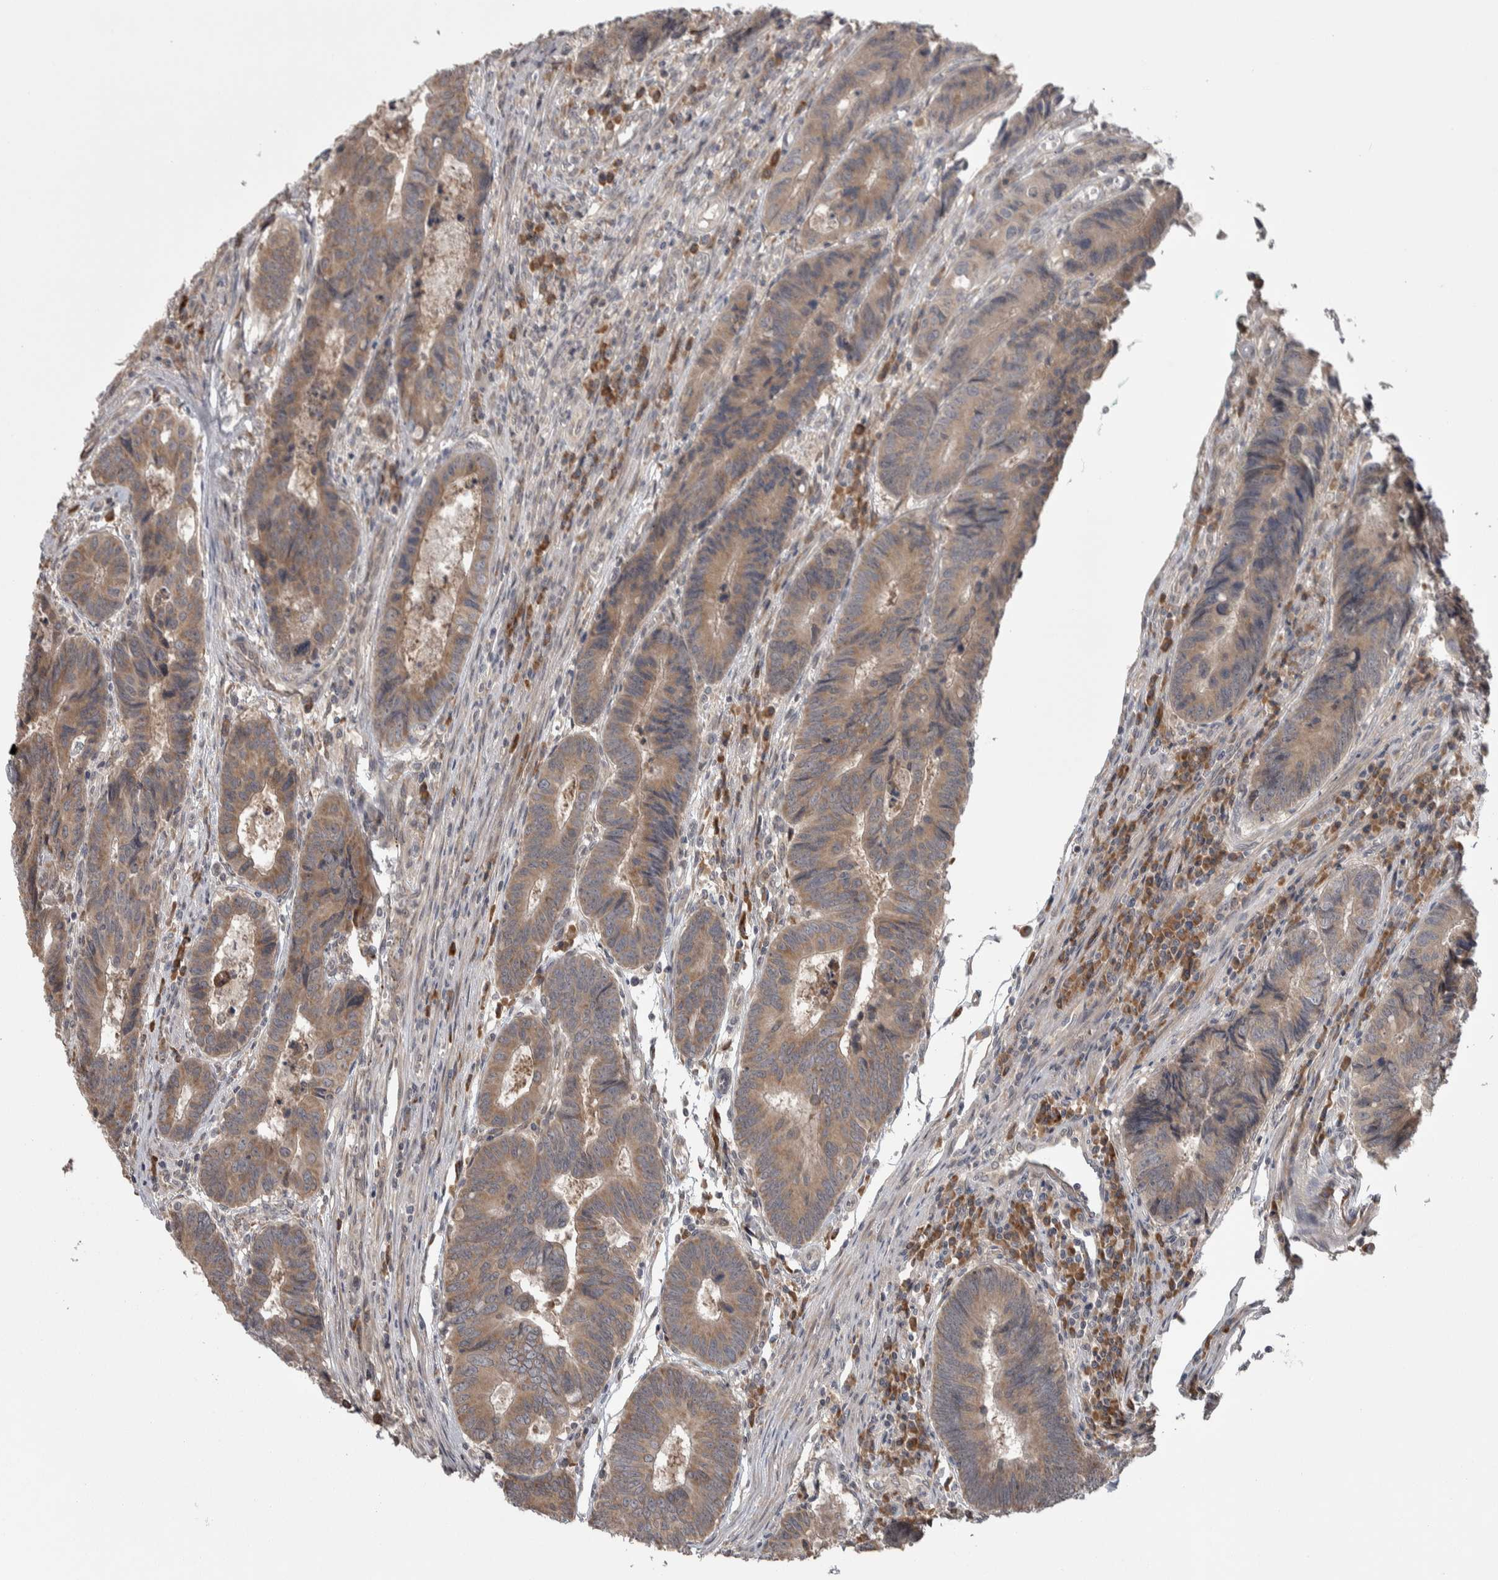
{"staining": {"intensity": "moderate", "quantity": ">75%", "location": "cytoplasmic/membranous"}, "tissue": "colorectal cancer", "cell_type": "Tumor cells", "image_type": "cancer", "snomed": [{"axis": "morphology", "description": "Adenocarcinoma, NOS"}, {"axis": "topography", "description": "Rectum"}], "caption": "About >75% of tumor cells in colorectal adenocarcinoma display moderate cytoplasmic/membranous protein staining as visualized by brown immunohistochemical staining.", "gene": "CUL2", "patient": {"sex": "male", "age": 84}}